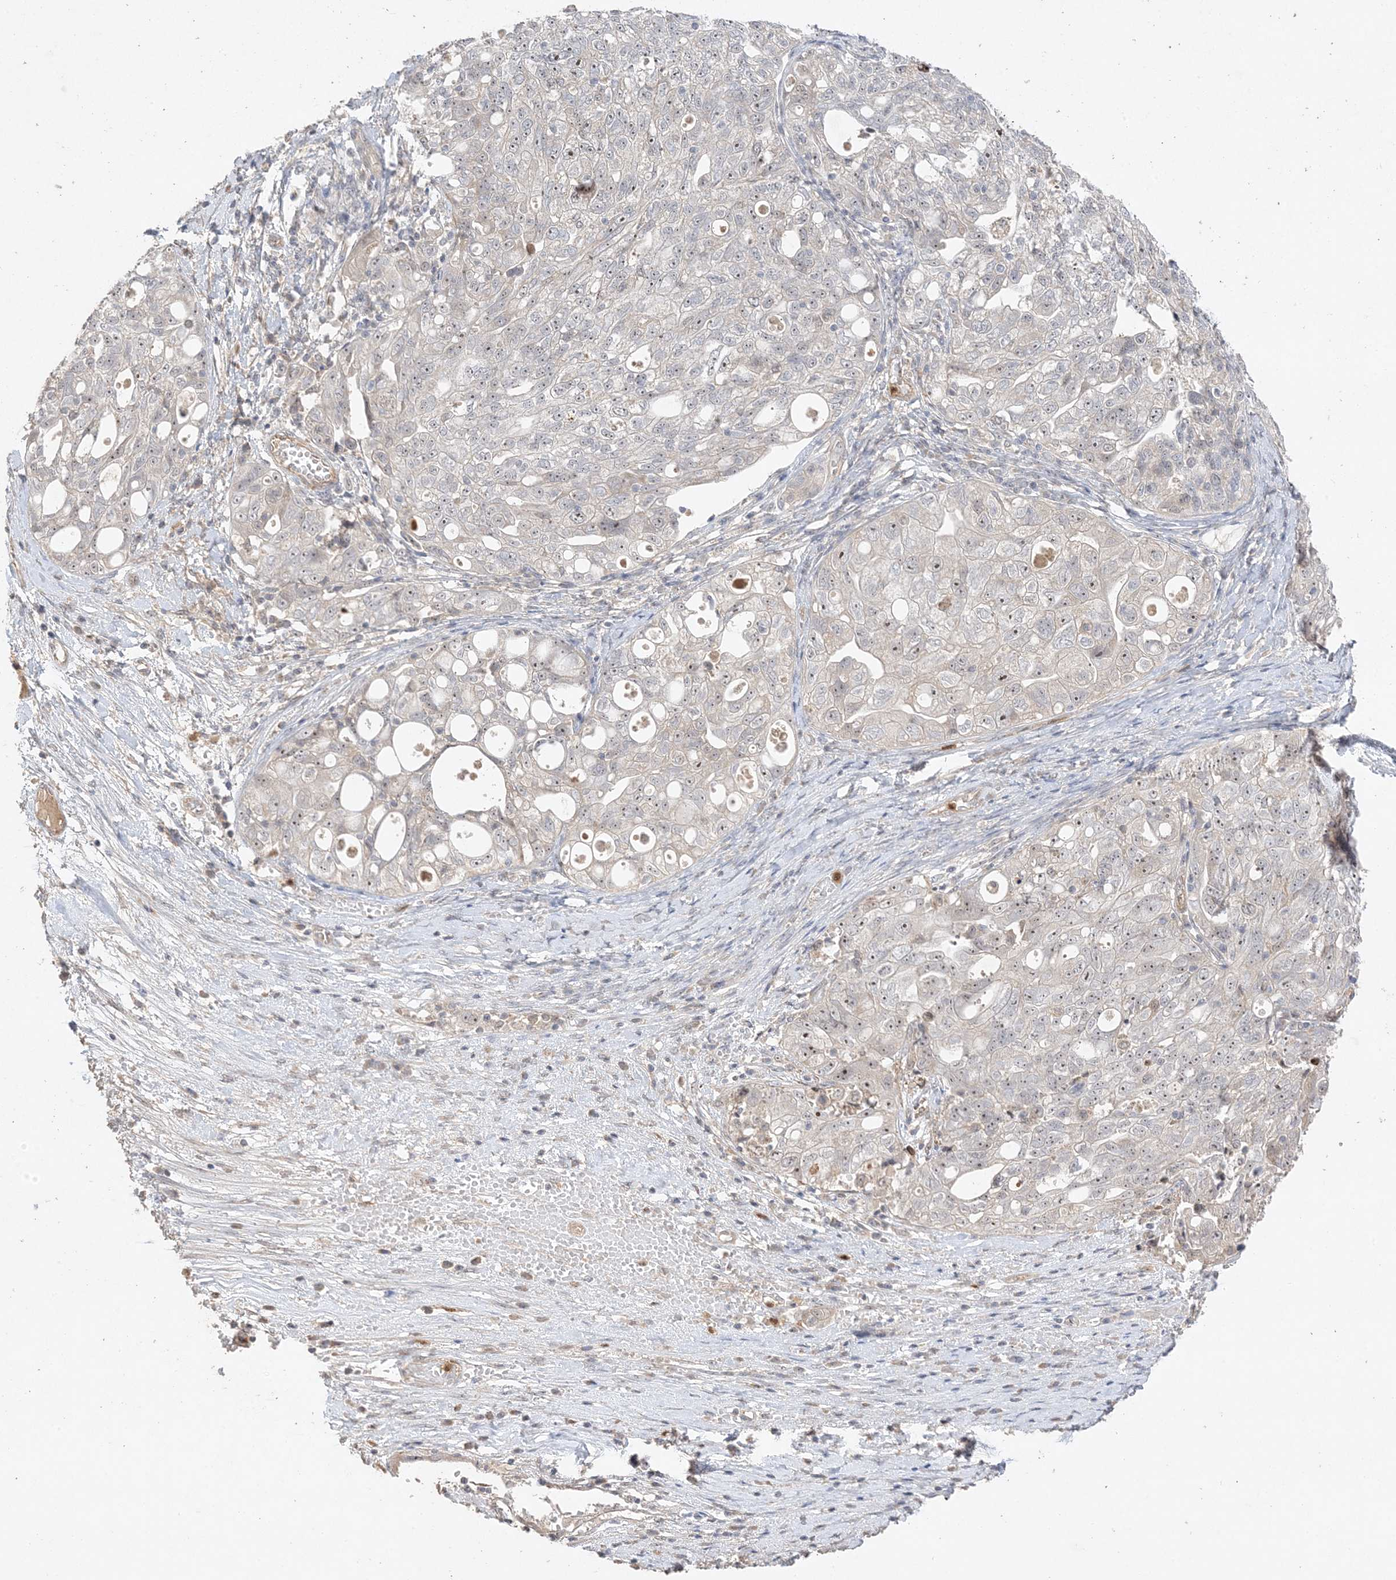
{"staining": {"intensity": "weak", "quantity": ">75%", "location": "nuclear"}, "tissue": "ovarian cancer", "cell_type": "Tumor cells", "image_type": "cancer", "snomed": [{"axis": "morphology", "description": "Carcinoma, NOS"}, {"axis": "morphology", "description": "Cystadenocarcinoma, serous, NOS"}, {"axis": "topography", "description": "Ovary"}], "caption": "DAB immunohistochemical staining of human ovarian cancer exhibits weak nuclear protein expression in about >75% of tumor cells.", "gene": "DDX18", "patient": {"sex": "female", "age": 69}}